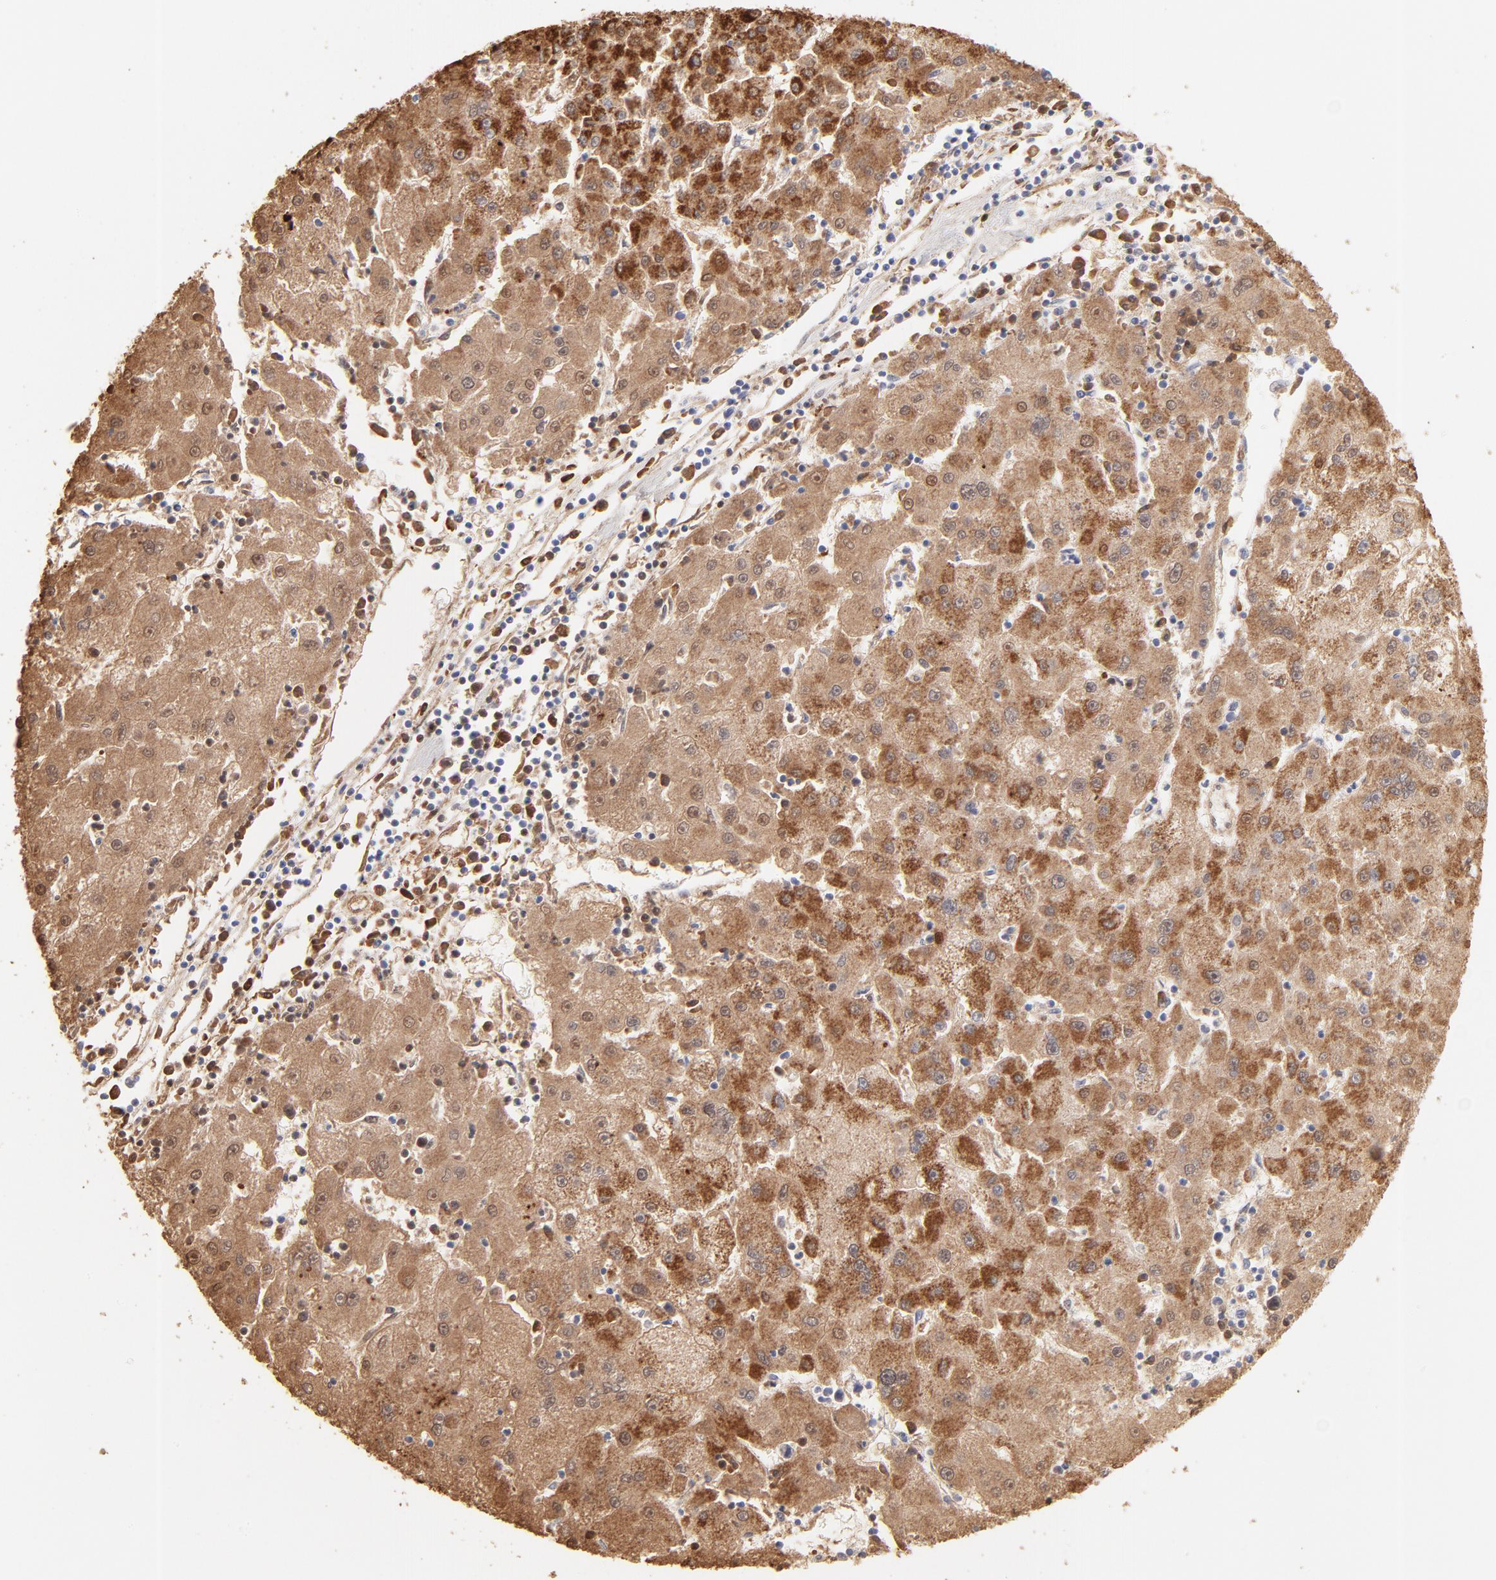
{"staining": {"intensity": "strong", "quantity": ">75%", "location": "cytoplasmic/membranous"}, "tissue": "liver cancer", "cell_type": "Tumor cells", "image_type": "cancer", "snomed": [{"axis": "morphology", "description": "Carcinoma, Hepatocellular, NOS"}, {"axis": "topography", "description": "Liver"}], "caption": "Strong cytoplasmic/membranous staining for a protein is present in approximately >75% of tumor cells of hepatocellular carcinoma (liver) using IHC.", "gene": "TST", "patient": {"sex": "male", "age": 72}}